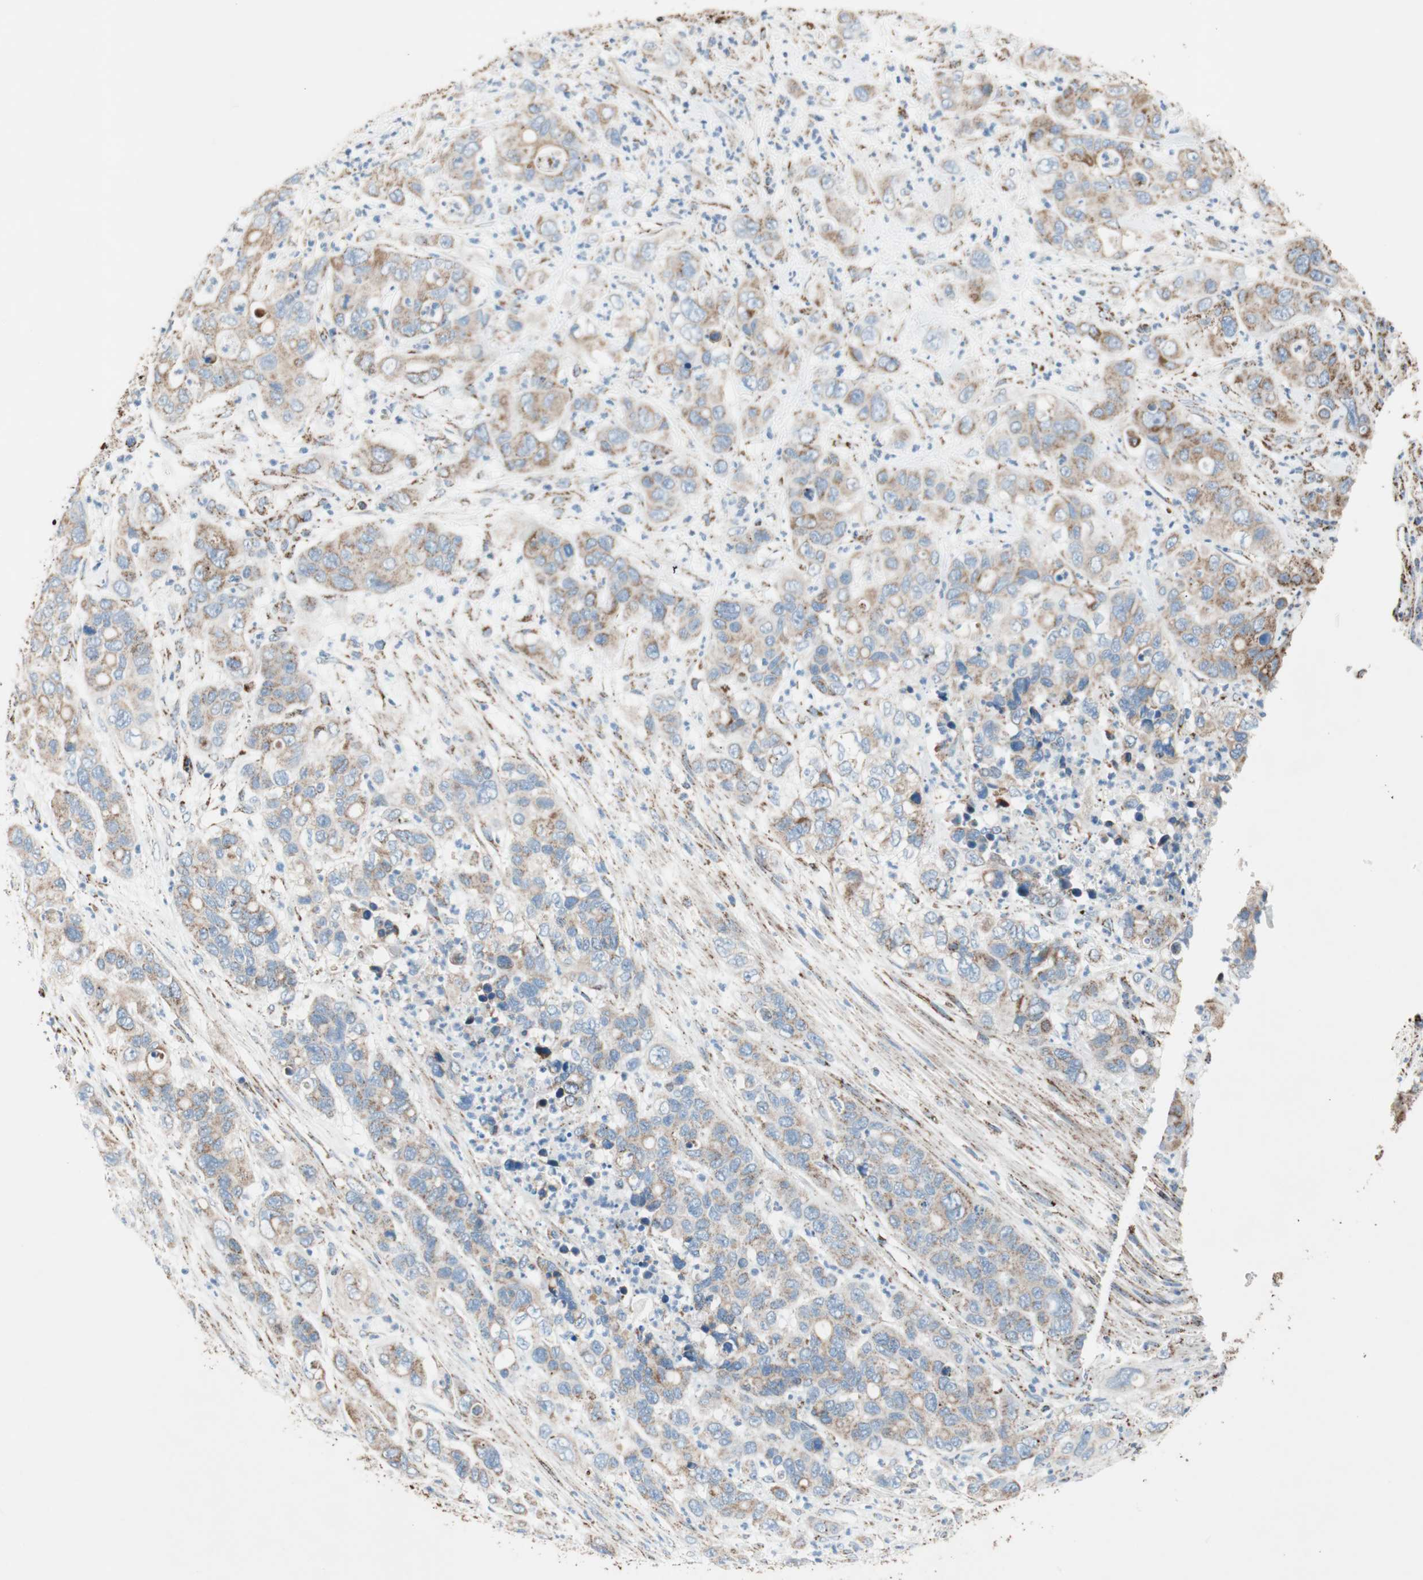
{"staining": {"intensity": "moderate", "quantity": "25%-75%", "location": "cytoplasmic/membranous"}, "tissue": "pancreatic cancer", "cell_type": "Tumor cells", "image_type": "cancer", "snomed": [{"axis": "morphology", "description": "Adenocarcinoma, NOS"}, {"axis": "topography", "description": "Pancreas"}], "caption": "Immunohistochemical staining of human pancreatic cancer shows moderate cytoplasmic/membranous protein positivity in about 25%-75% of tumor cells.", "gene": "PCSK4", "patient": {"sex": "female", "age": 71}}